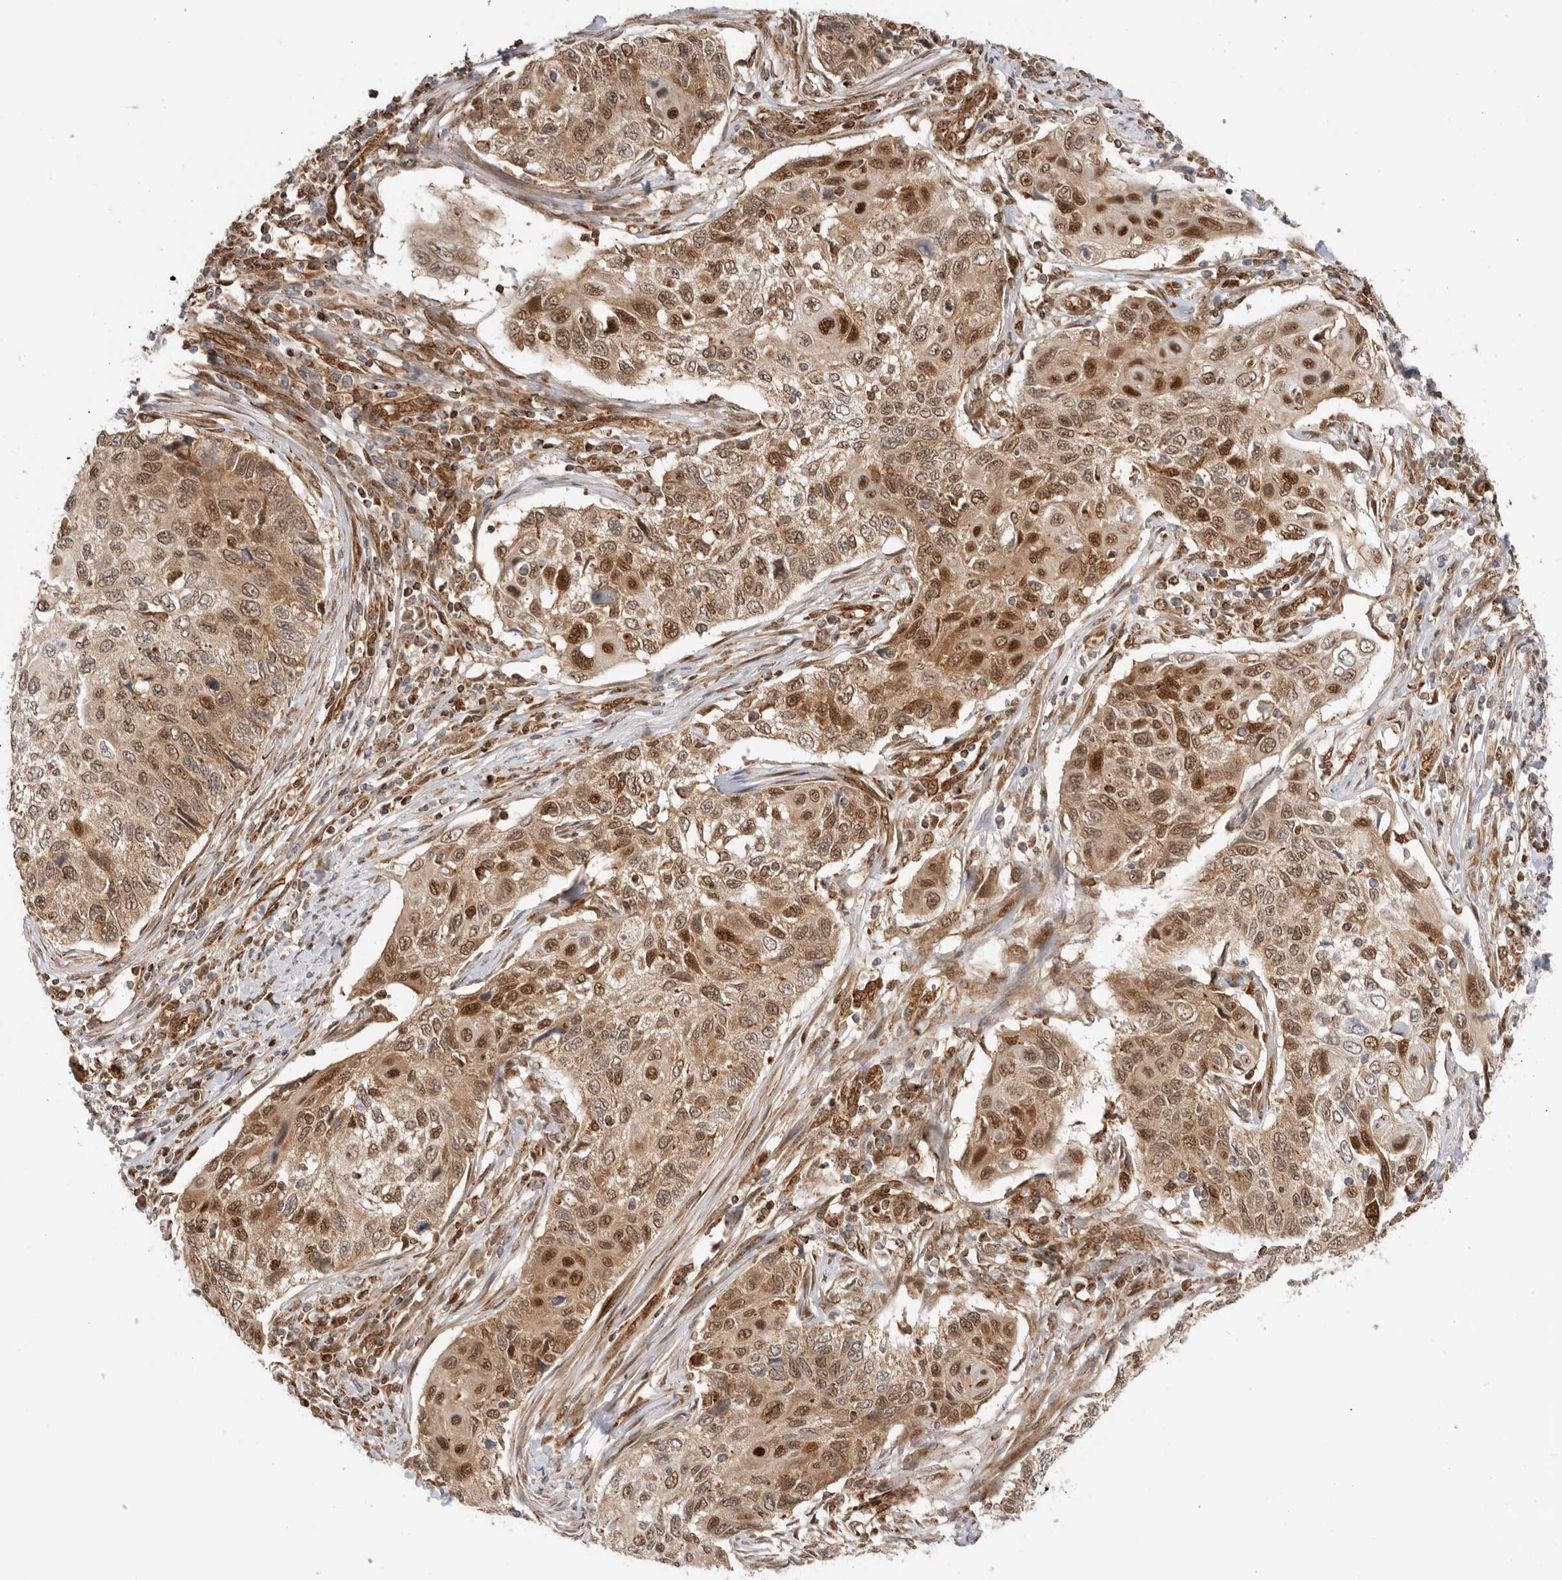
{"staining": {"intensity": "strong", "quantity": "25%-75%", "location": "nuclear"}, "tissue": "cervical cancer", "cell_type": "Tumor cells", "image_type": "cancer", "snomed": [{"axis": "morphology", "description": "Squamous cell carcinoma, NOS"}, {"axis": "topography", "description": "Cervix"}], "caption": "An image showing strong nuclear positivity in approximately 25%-75% of tumor cells in cervical squamous cell carcinoma, as visualized by brown immunohistochemical staining.", "gene": "DCAF8", "patient": {"sex": "female", "age": 70}}